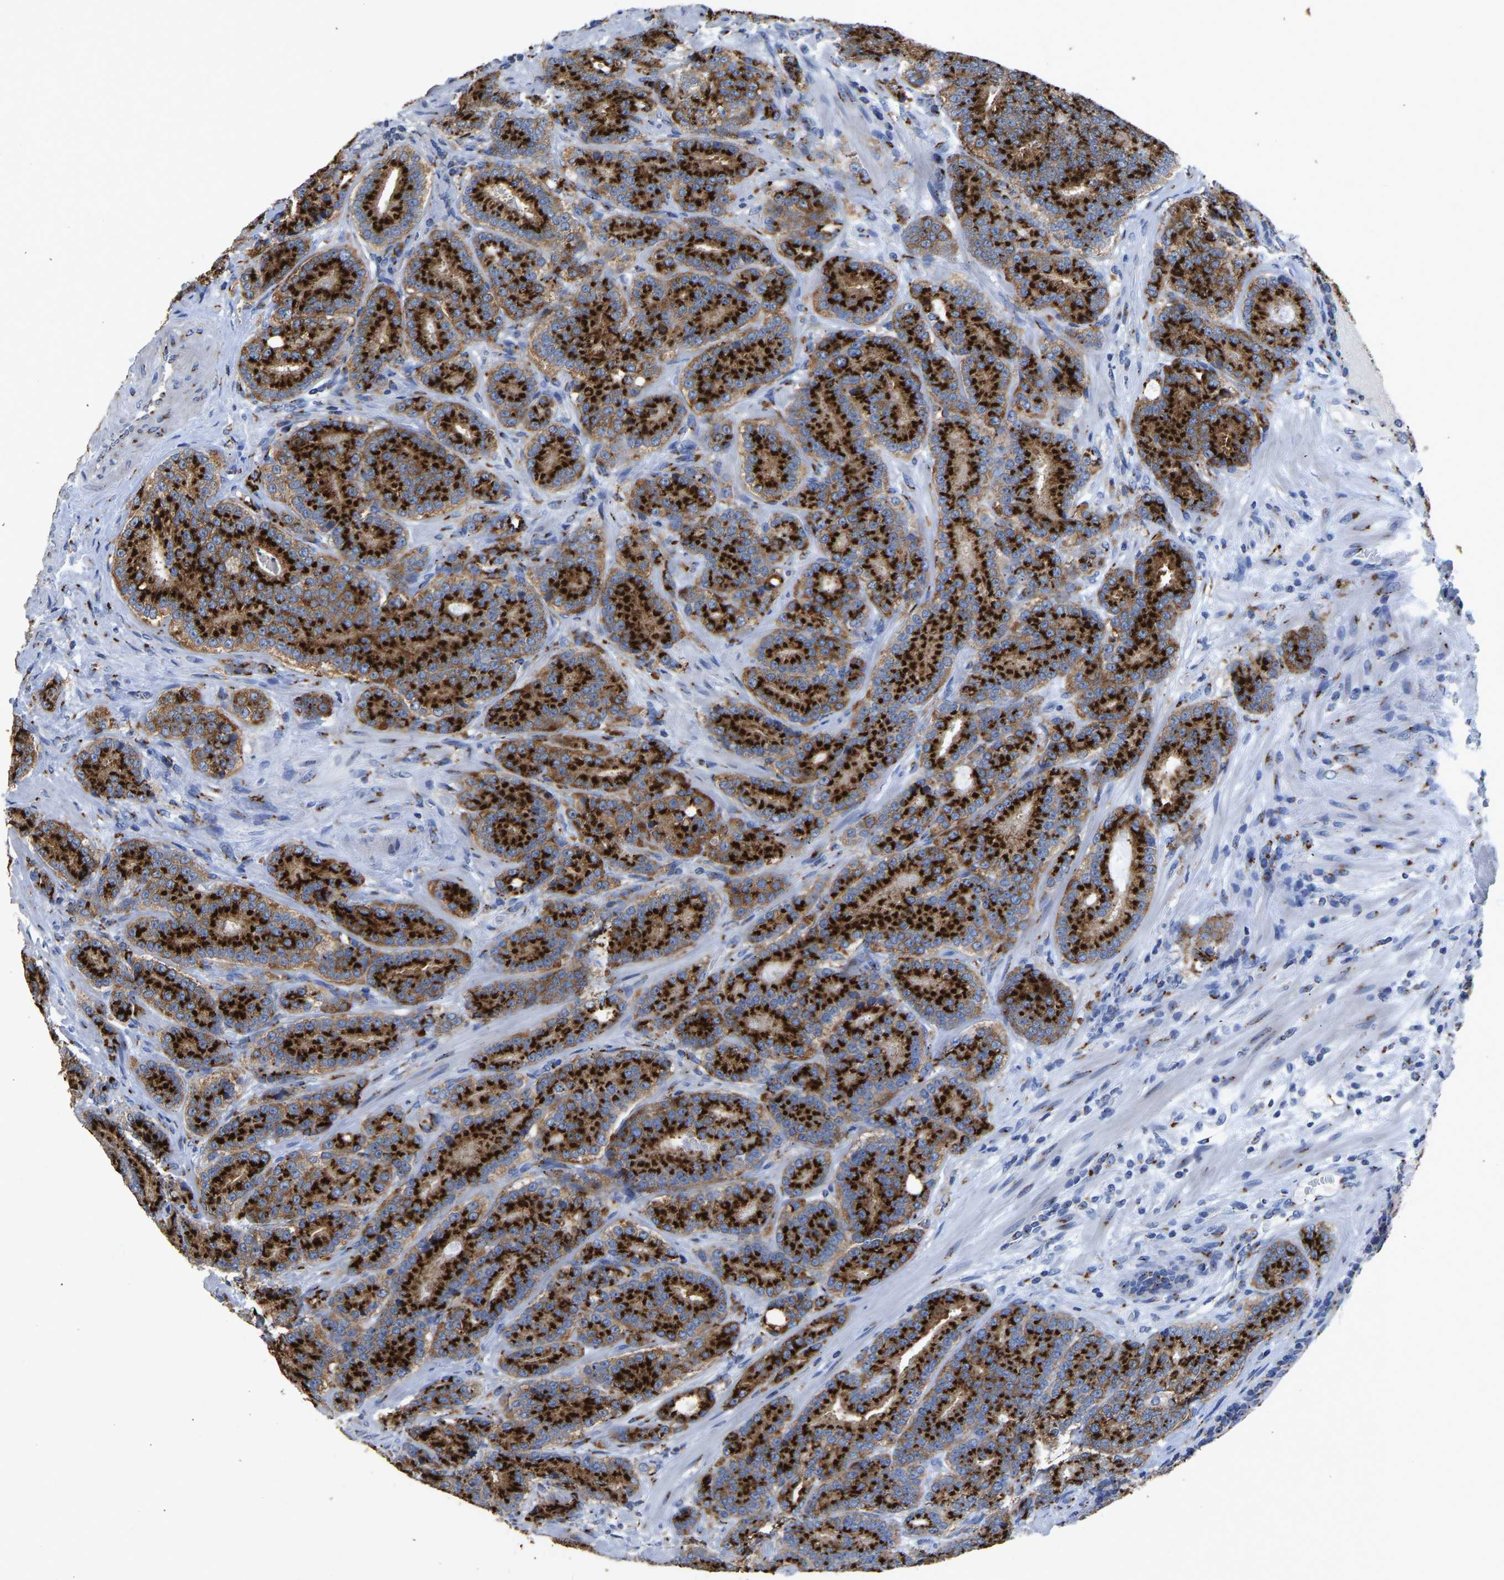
{"staining": {"intensity": "strong", "quantity": ">75%", "location": "cytoplasmic/membranous"}, "tissue": "prostate cancer", "cell_type": "Tumor cells", "image_type": "cancer", "snomed": [{"axis": "morphology", "description": "Adenocarcinoma, High grade"}, {"axis": "topography", "description": "Prostate"}], "caption": "Immunohistochemistry photomicrograph of prostate cancer (adenocarcinoma (high-grade)) stained for a protein (brown), which demonstrates high levels of strong cytoplasmic/membranous staining in approximately >75% of tumor cells.", "gene": "TMEM87A", "patient": {"sex": "male", "age": 61}}